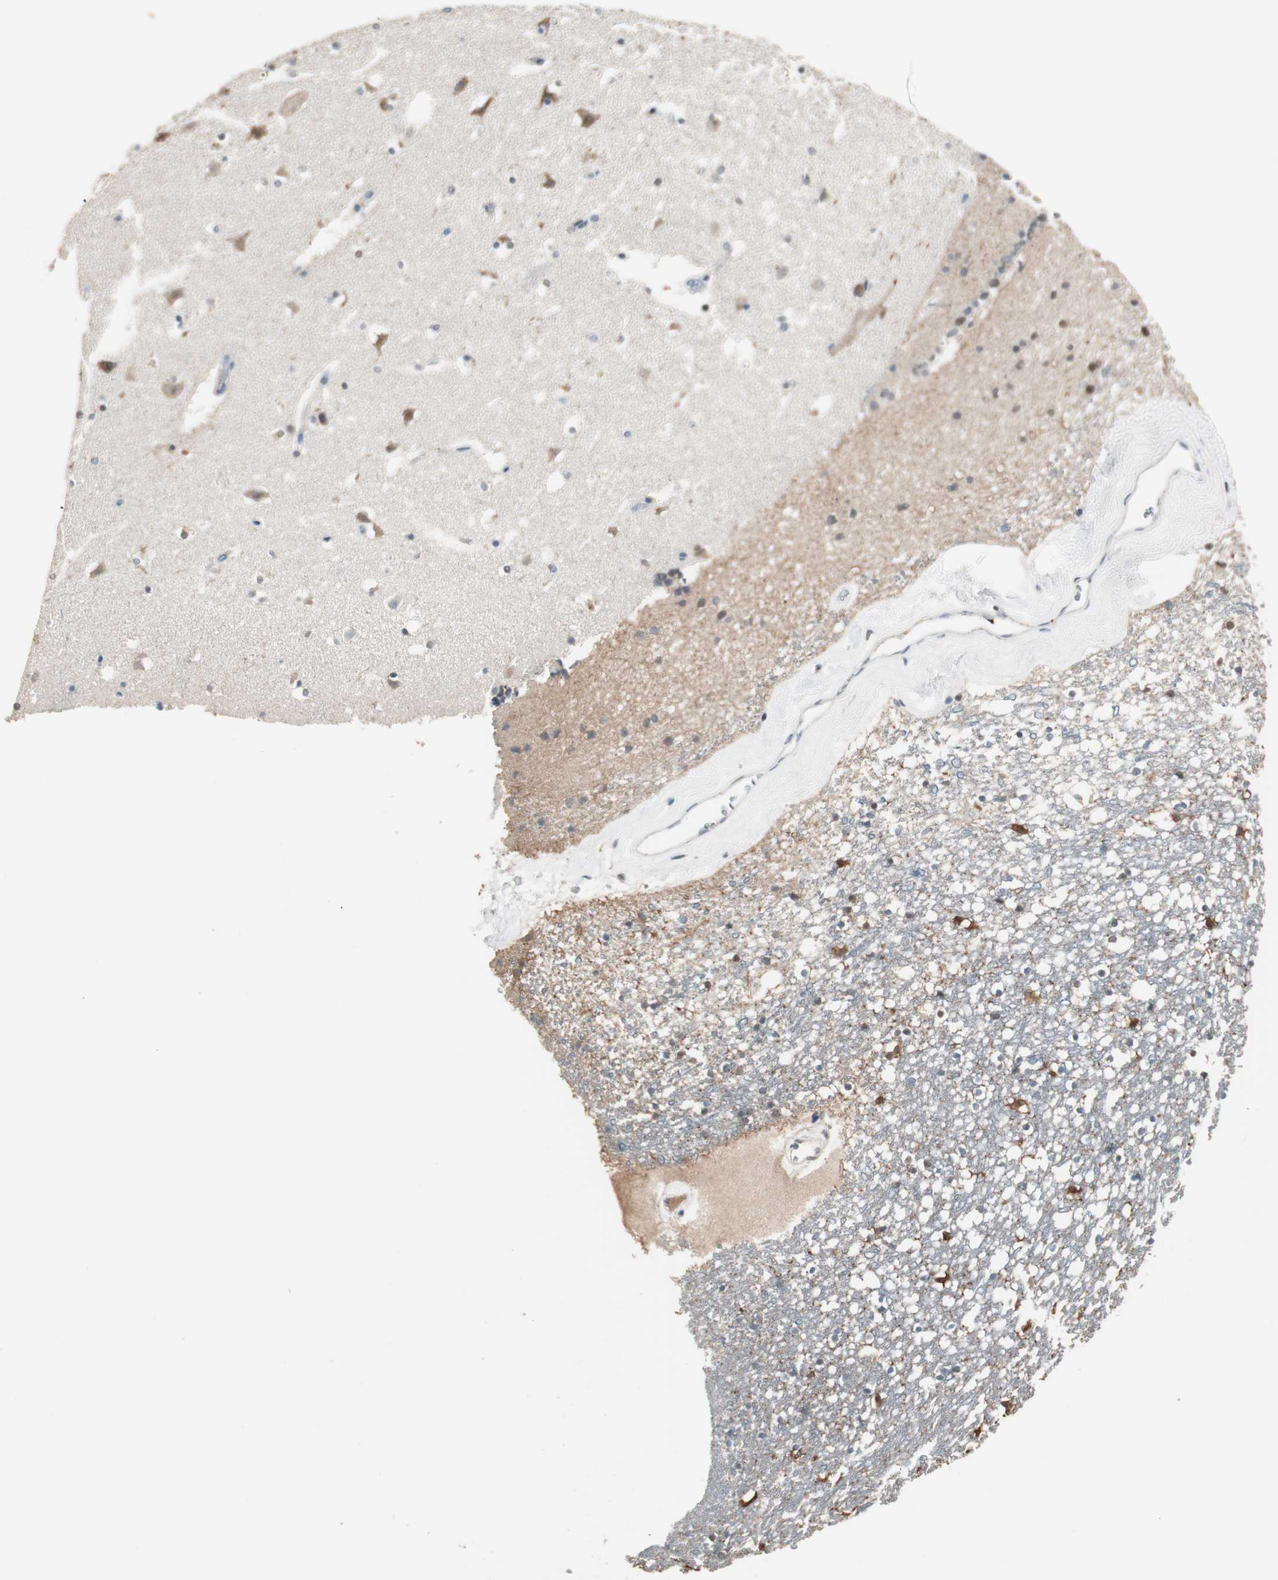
{"staining": {"intensity": "moderate", "quantity": "25%-75%", "location": "cytoplasmic/membranous,nuclear"}, "tissue": "caudate", "cell_type": "Glial cells", "image_type": "normal", "snomed": [{"axis": "morphology", "description": "Normal tissue, NOS"}, {"axis": "topography", "description": "Lateral ventricle wall"}], "caption": "This histopathology image reveals IHC staining of normal caudate, with medium moderate cytoplasmic/membranous,nuclear positivity in approximately 25%-75% of glial cells.", "gene": "PDZK1", "patient": {"sex": "male", "age": 45}}